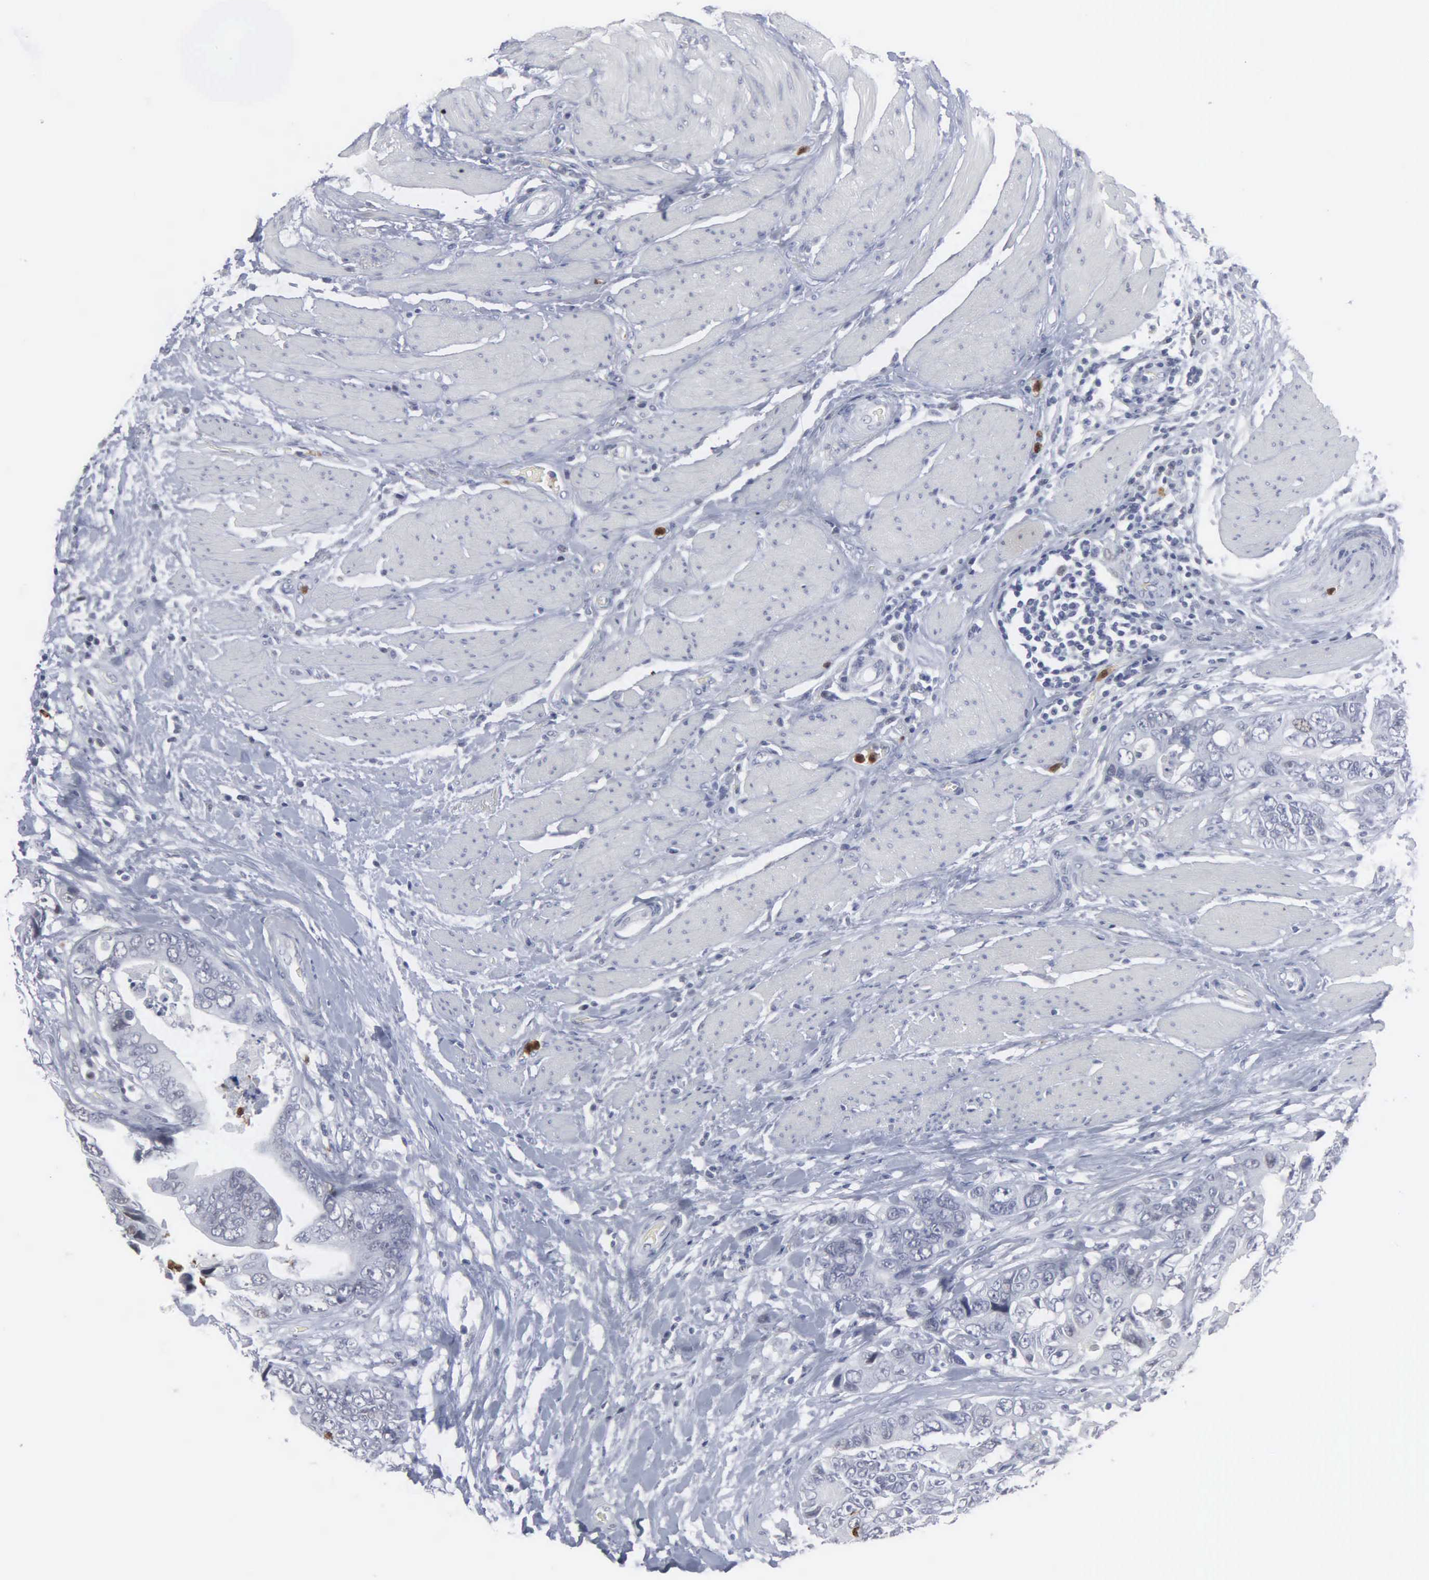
{"staining": {"intensity": "negative", "quantity": "none", "location": "none"}, "tissue": "colorectal cancer", "cell_type": "Tumor cells", "image_type": "cancer", "snomed": [{"axis": "morphology", "description": "Adenocarcinoma, NOS"}, {"axis": "topography", "description": "Rectum"}], "caption": "Image shows no significant protein expression in tumor cells of colorectal cancer. The staining is performed using DAB brown chromogen with nuclei counter-stained in using hematoxylin.", "gene": "SPIN3", "patient": {"sex": "female", "age": 67}}